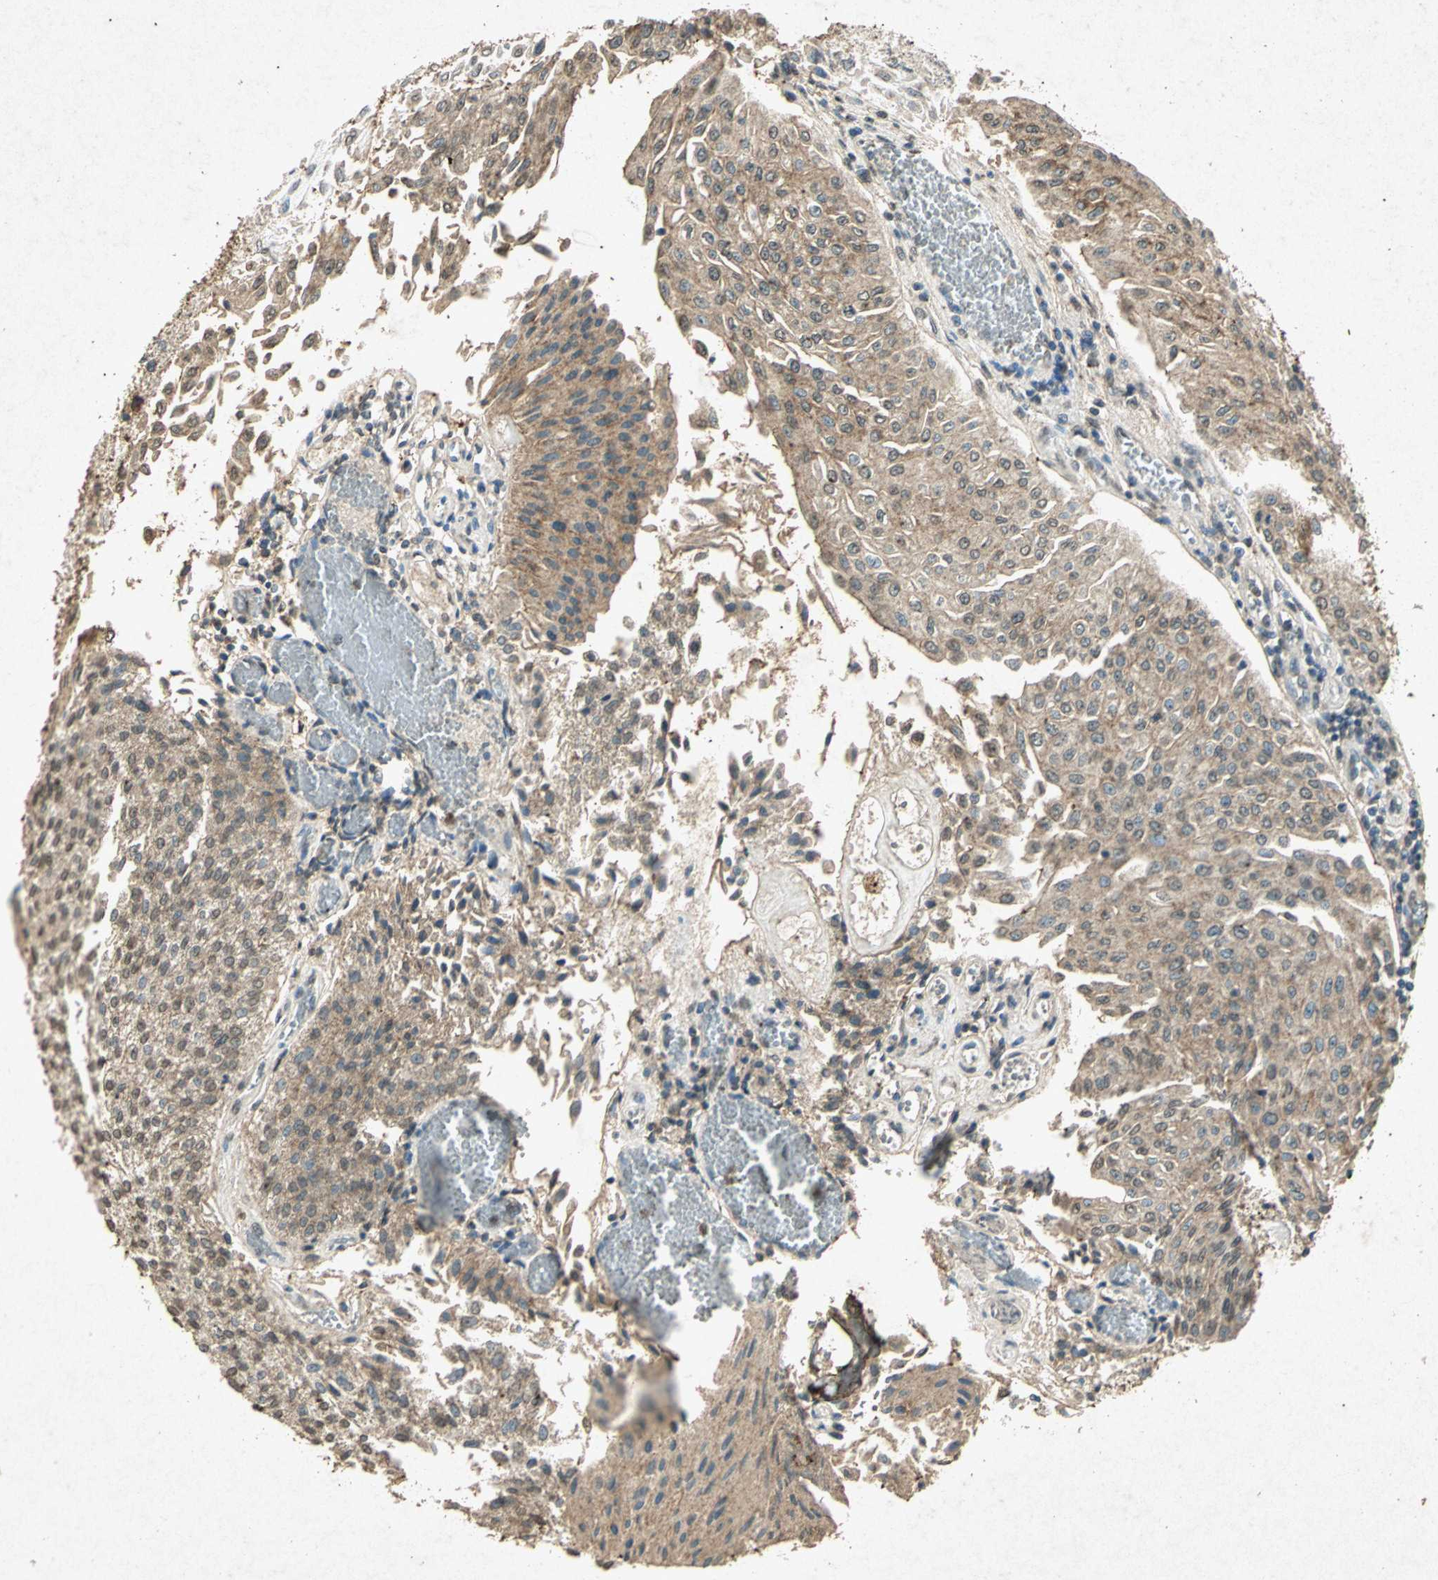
{"staining": {"intensity": "moderate", "quantity": "25%-75%", "location": "cytoplasmic/membranous,nuclear"}, "tissue": "urothelial cancer", "cell_type": "Tumor cells", "image_type": "cancer", "snomed": [{"axis": "morphology", "description": "Urothelial carcinoma, Low grade"}, {"axis": "topography", "description": "Urinary bladder"}], "caption": "This is an image of immunohistochemistry staining of low-grade urothelial carcinoma, which shows moderate staining in the cytoplasmic/membranous and nuclear of tumor cells.", "gene": "PSEN1", "patient": {"sex": "male", "age": 86}}